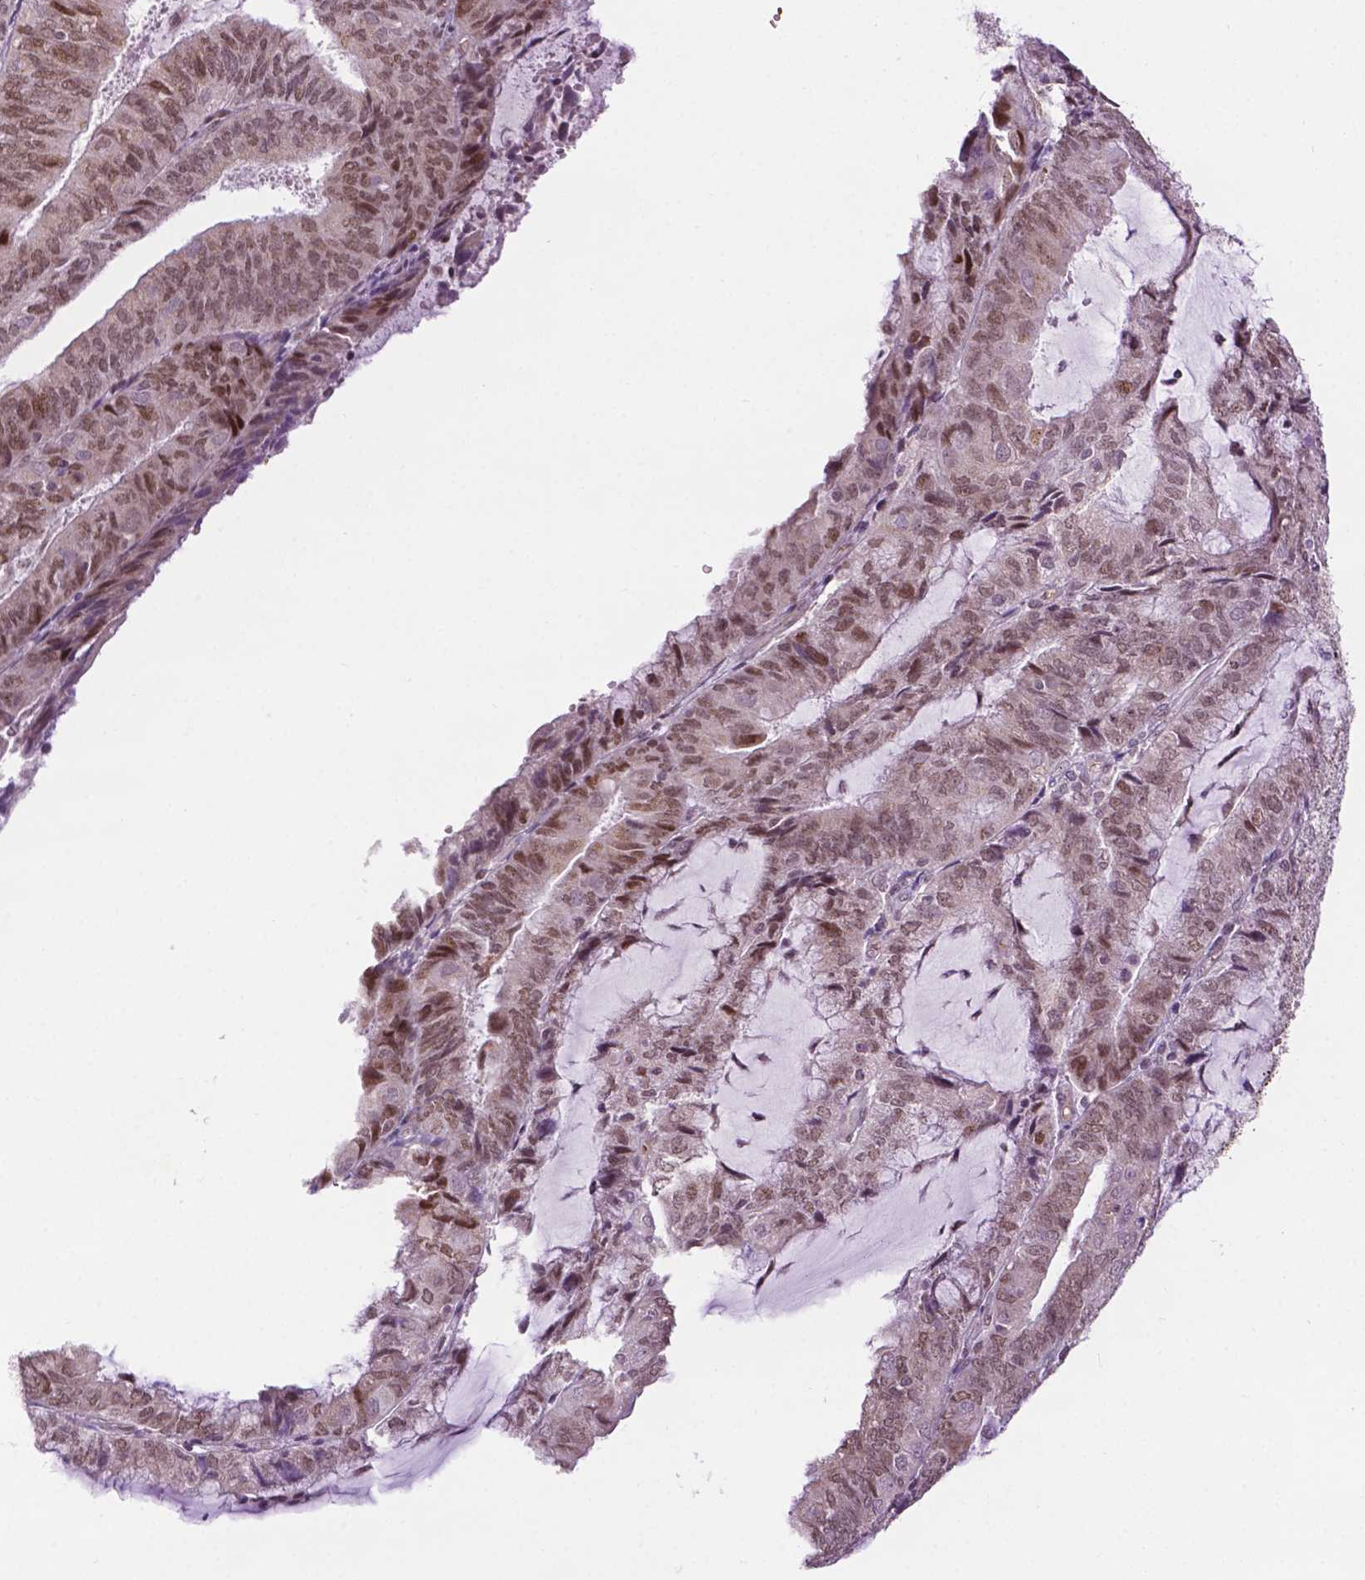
{"staining": {"intensity": "moderate", "quantity": "<25%", "location": "nuclear"}, "tissue": "endometrial cancer", "cell_type": "Tumor cells", "image_type": "cancer", "snomed": [{"axis": "morphology", "description": "Adenocarcinoma, NOS"}, {"axis": "topography", "description": "Endometrium"}], "caption": "Moderate nuclear positivity for a protein is identified in approximately <25% of tumor cells of endometrial cancer using immunohistochemistry.", "gene": "ZNF41", "patient": {"sex": "female", "age": 81}}